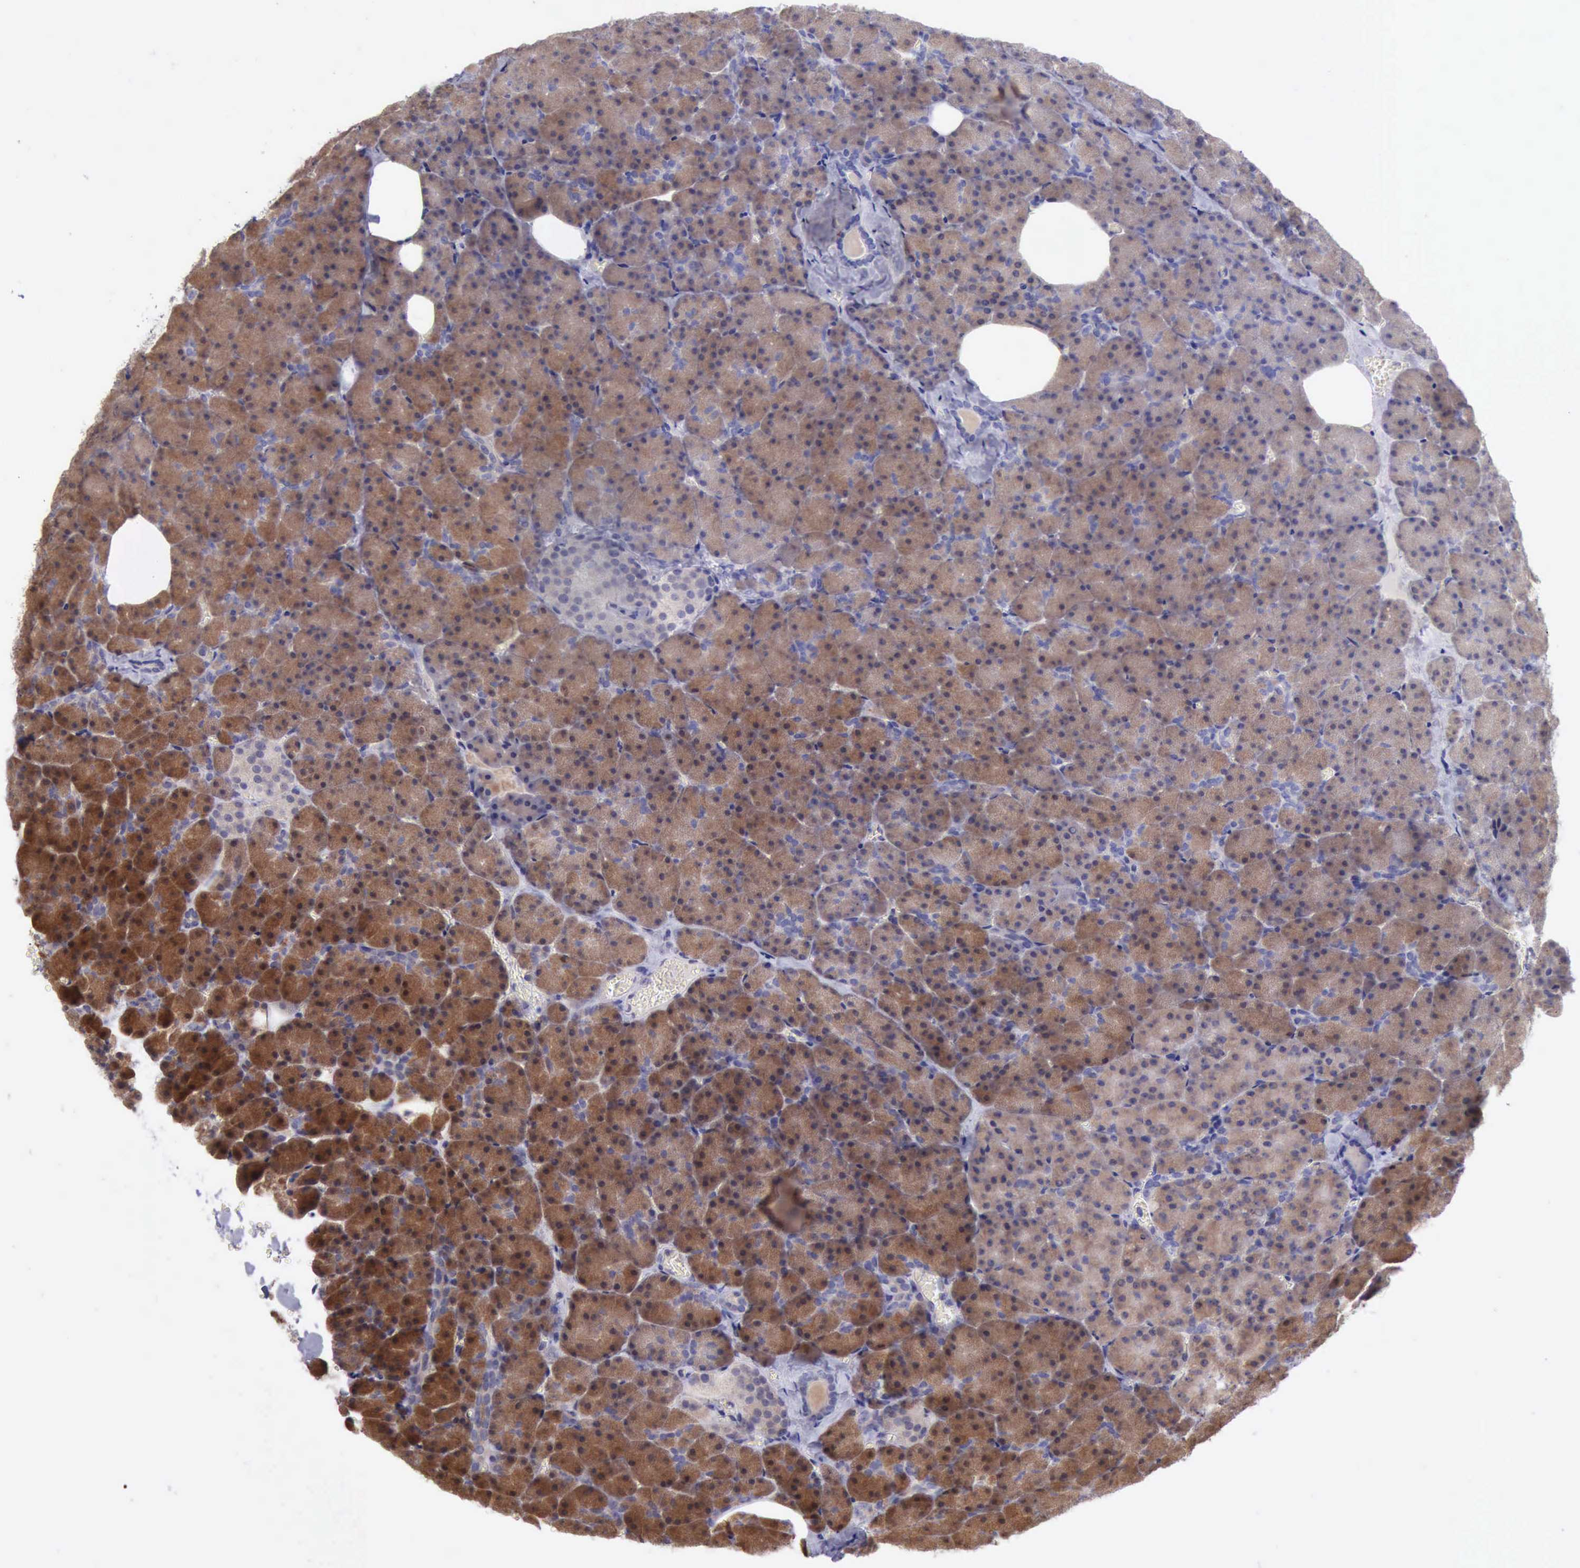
{"staining": {"intensity": "moderate", "quantity": ">75%", "location": "cytoplasmic/membranous,nuclear"}, "tissue": "pancreas", "cell_type": "Exocrine glandular cells", "image_type": "normal", "snomed": [{"axis": "morphology", "description": "Normal tissue, NOS"}, {"axis": "topography", "description": "Pancreas"}], "caption": "Protein analysis of normal pancreas exhibits moderate cytoplasmic/membranous,nuclear positivity in approximately >75% of exocrine glandular cells.", "gene": "DNAJB7", "patient": {"sex": "female", "age": 35}}